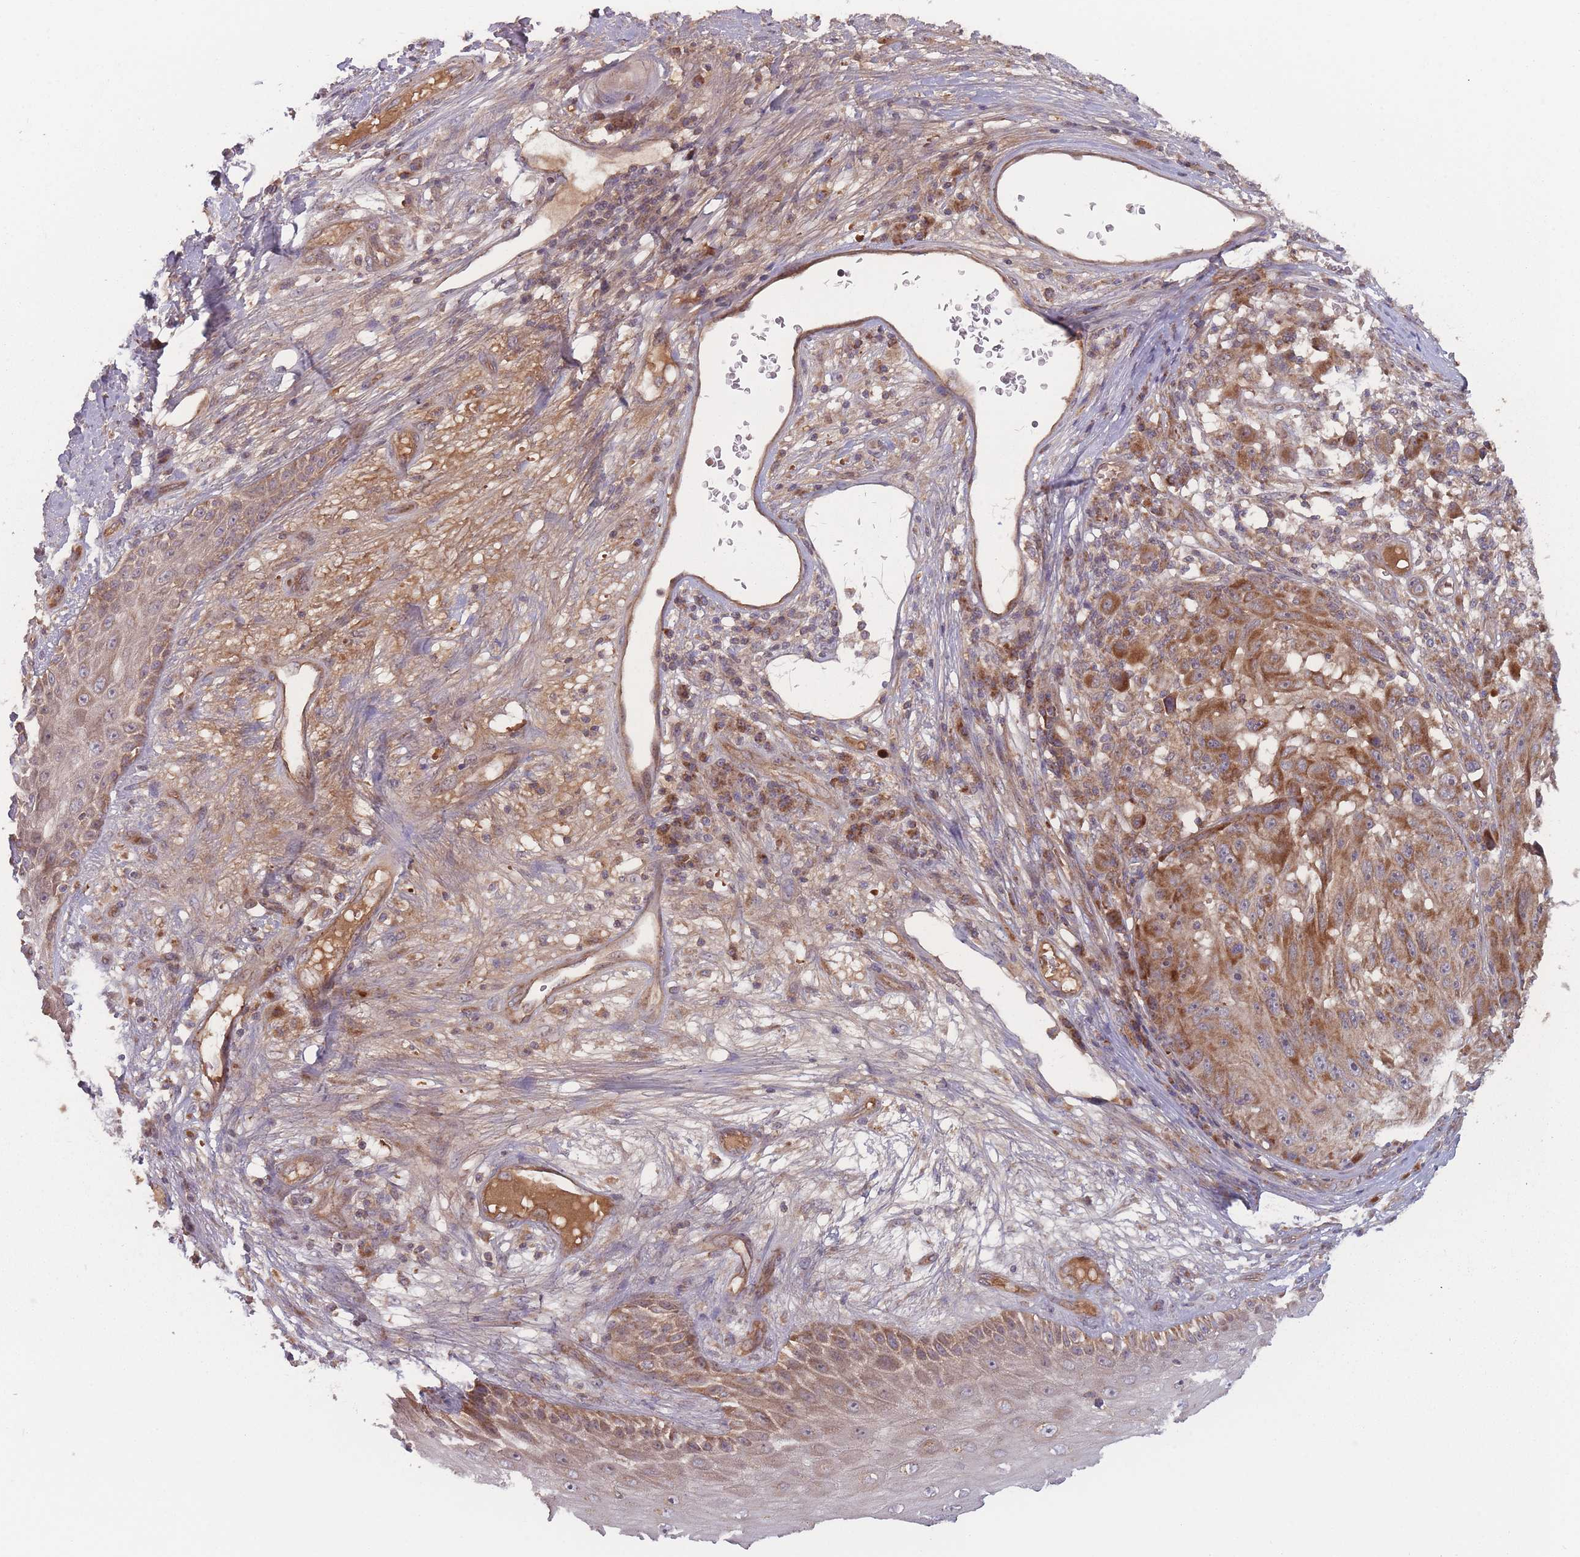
{"staining": {"intensity": "moderate", "quantity": ">75%", "location": "cytoplasmic/membranous"}, "tissue": "melanoma", "cell_type": "Tumor cells", "image_type": "cancer", "snomed": [{"axis": "morphology", "description": "Malignant melanoma, NOS"}, {"axis": "topography", "description": "Skin"}], "caption": "This image reveals immunohistochemistry (IHC) staining of melanoma, with medium moderate cytoplasmic/membranous staining in approximately >75% of tumor cells.", "gene": "ATP5MG", "patient": {"sex": "male", "age": 53}}